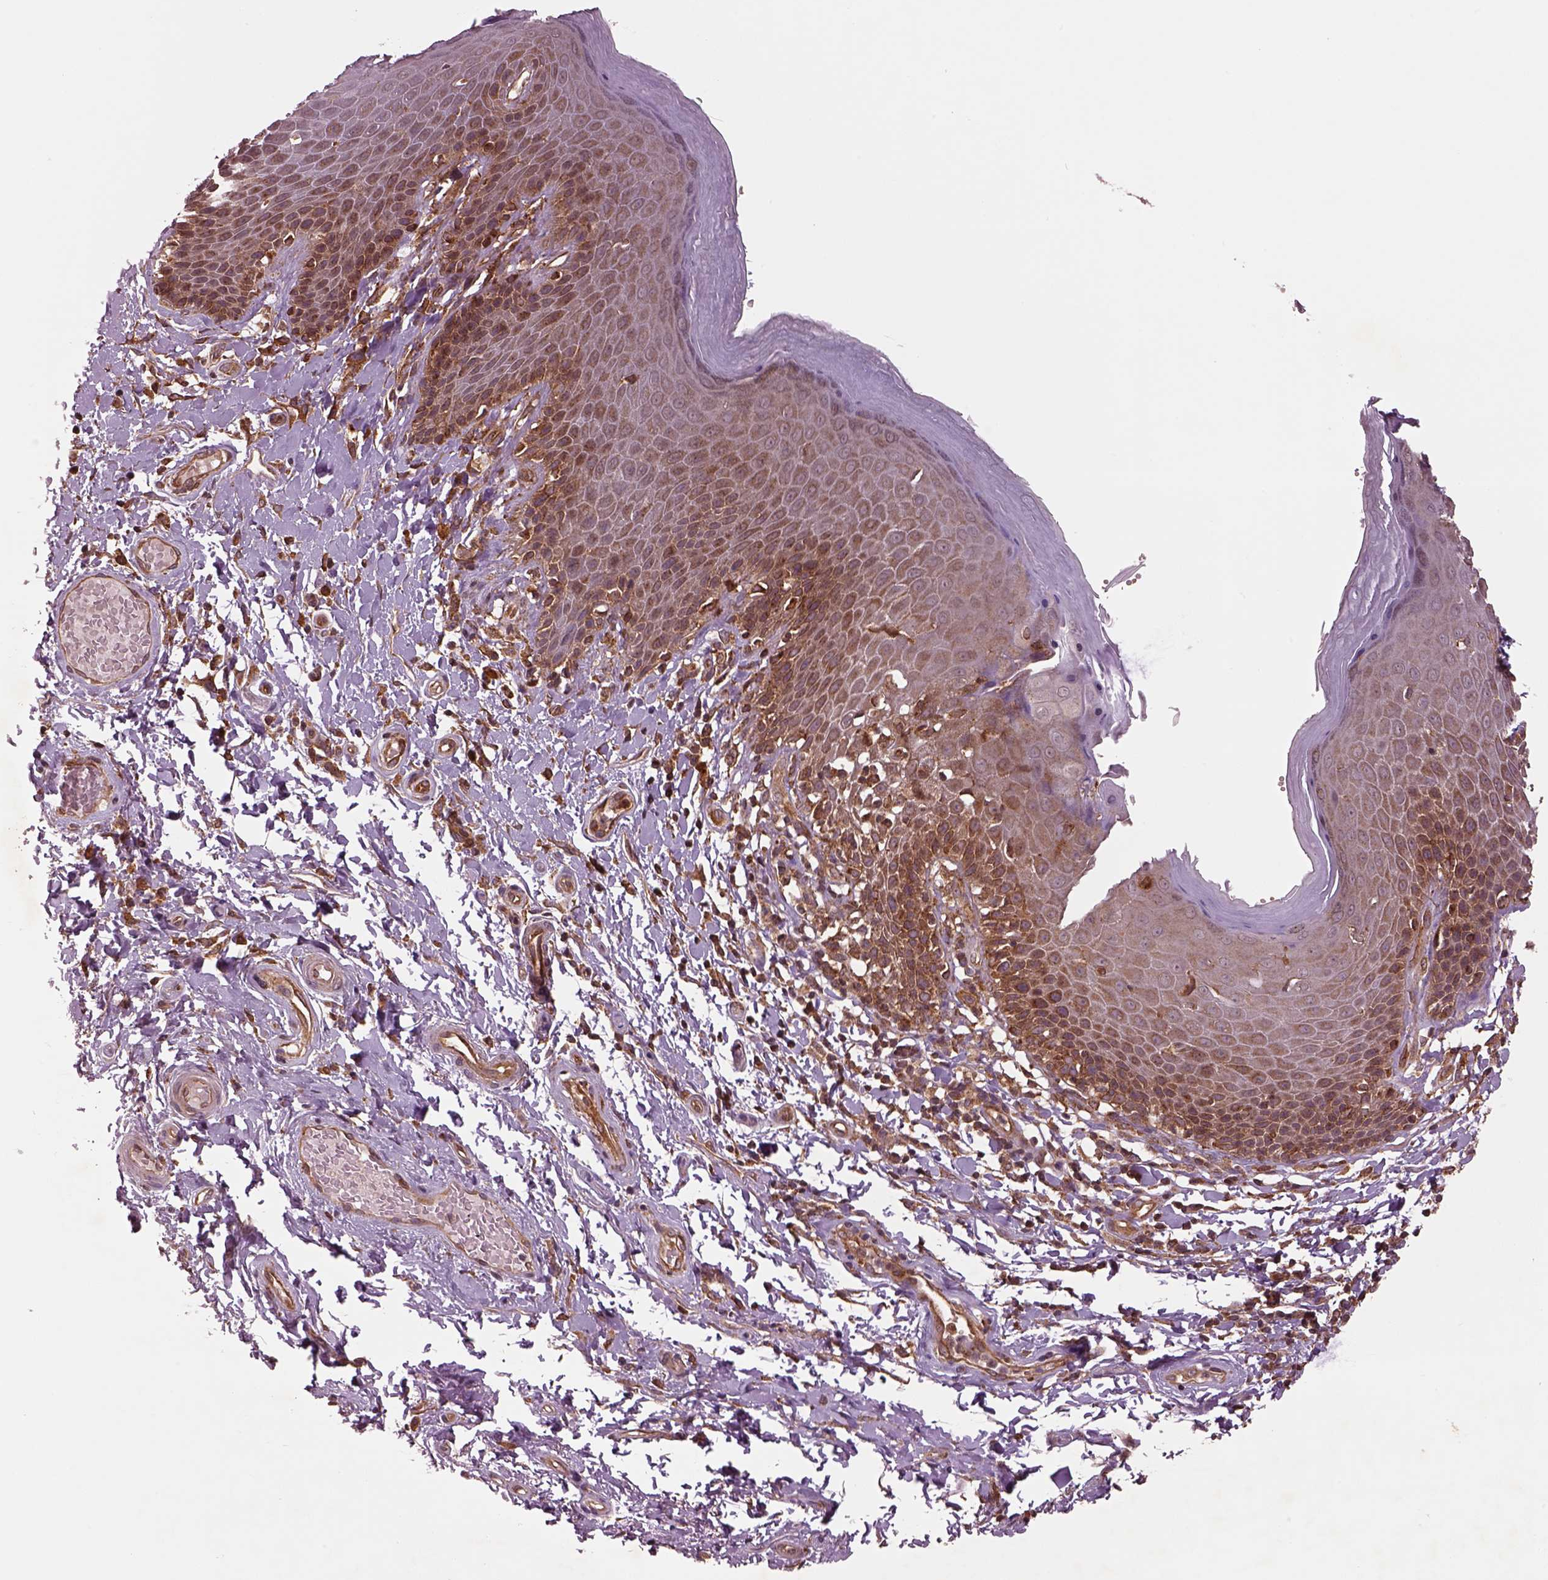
{"staining": {"intensity": "moderate", "quantity": "25%-75%", "location": "cytoplasmic/membranous"}, "tissue": "skin", "cell_type": "Epidermal cells", "image_type": "normal", "snomed": [{"axis": "morphology", "description": "Normal tissue, NOS"}, {"axis": "topography", "description": "Anal"}, {"axis": "topography", "description": "Peripheral nerve tissue"}], "caption": "The immunohistochemical stain shows moderate cytoplasmic/membranous positivity in epidermal cells of benign skin.", "gene": "WASHC2A", "patient": {"sex": "male", "age": 51}}